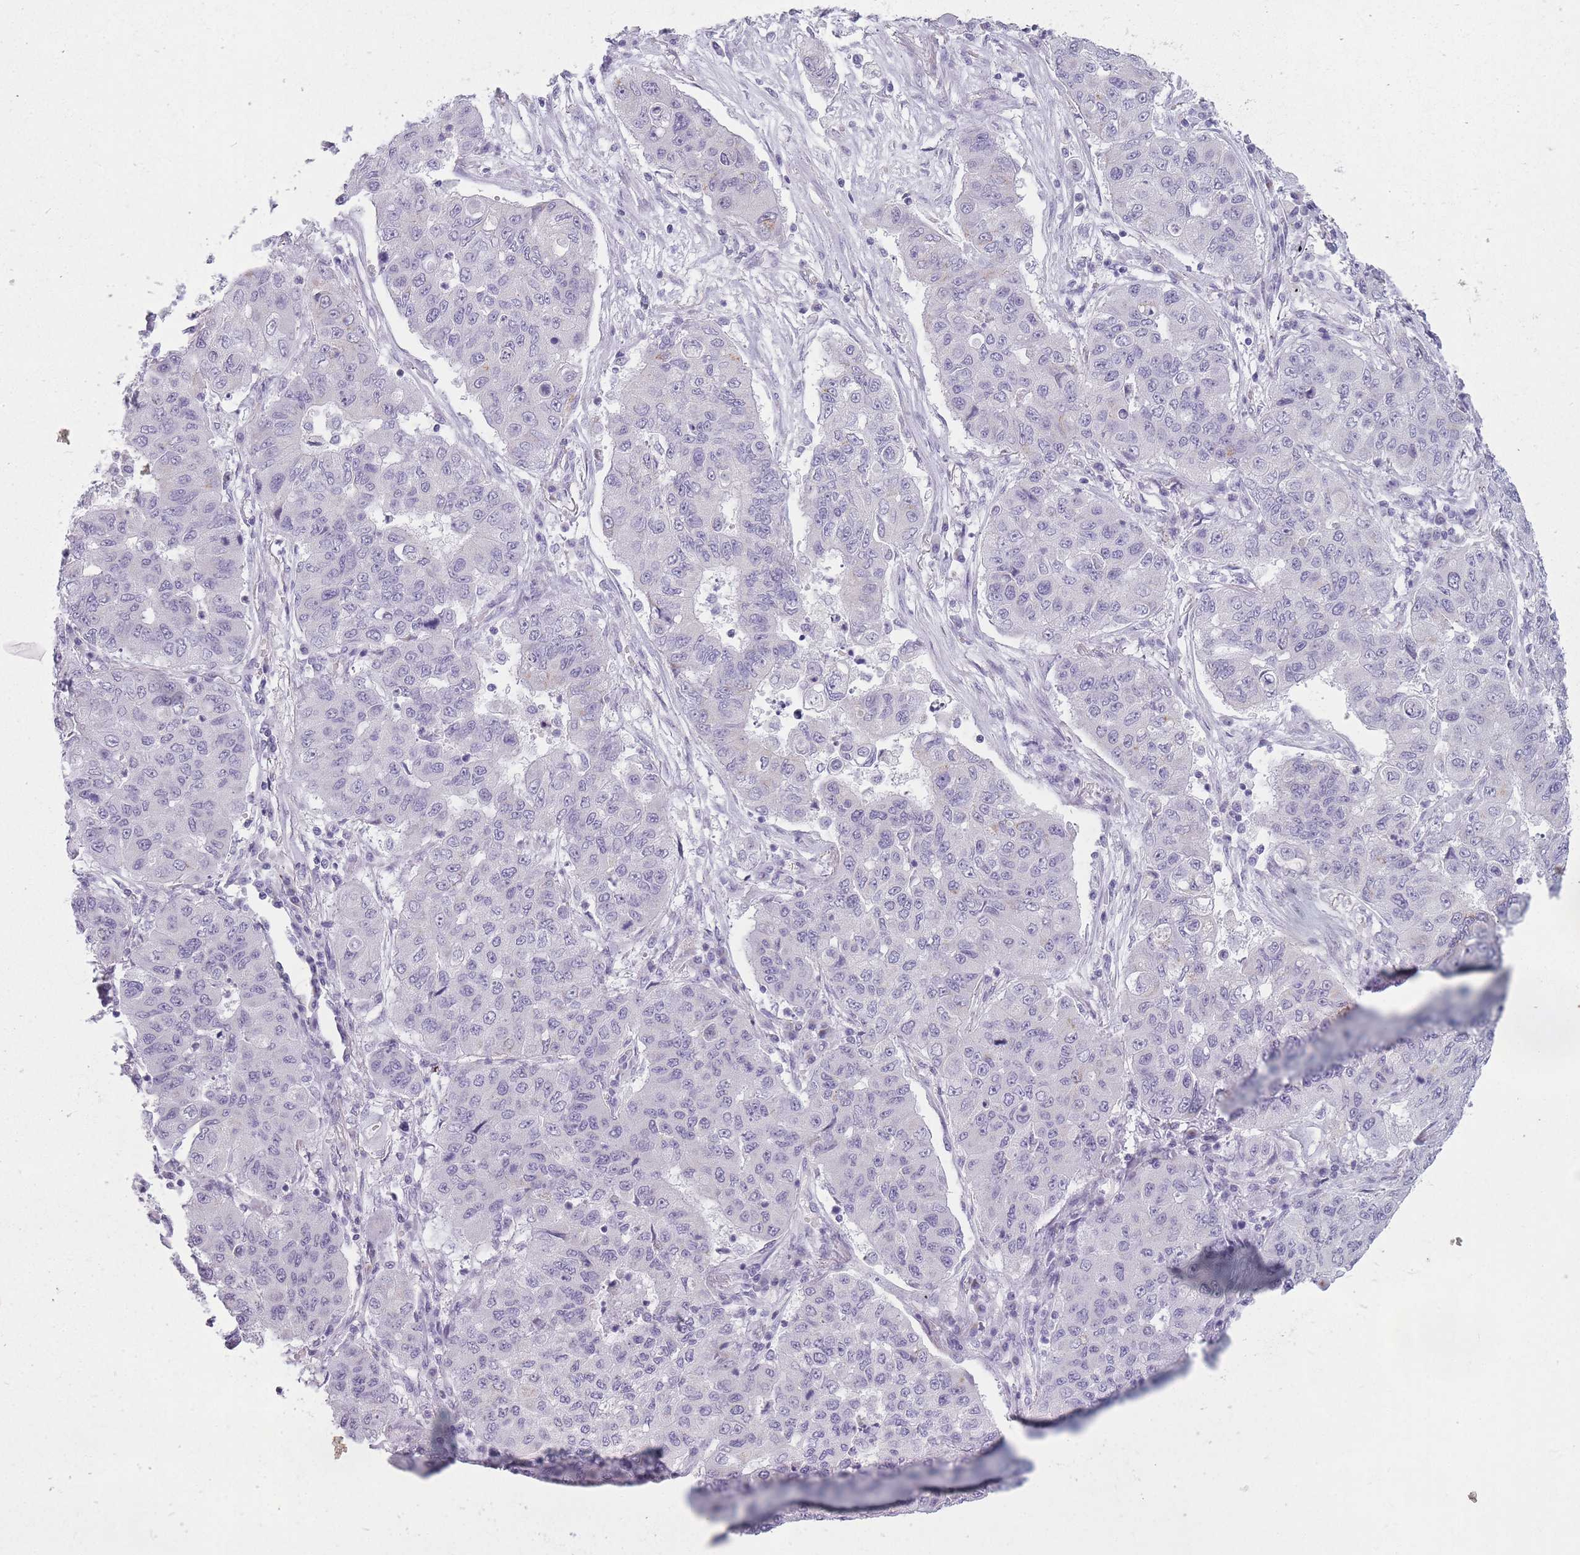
{"staining": {"intensity": "negative", "quantity": "none", "location": "none"}, "tissue": "lung cancer", "cell_type": "Tumor cells", "image_type": "cancer", "snomed": [{"axis": "morphology", "description": "Squamous cell carcinoma, NOS"}, {"axis": "topography", "description": "Lung"}], "caption": "Immunohistochemical staining of lung squamous cell carcinoma reveals no significant positivity in tumor cells.", "gene": "GOLGA6D", "patient": {"sex": "male", "age": 74}}